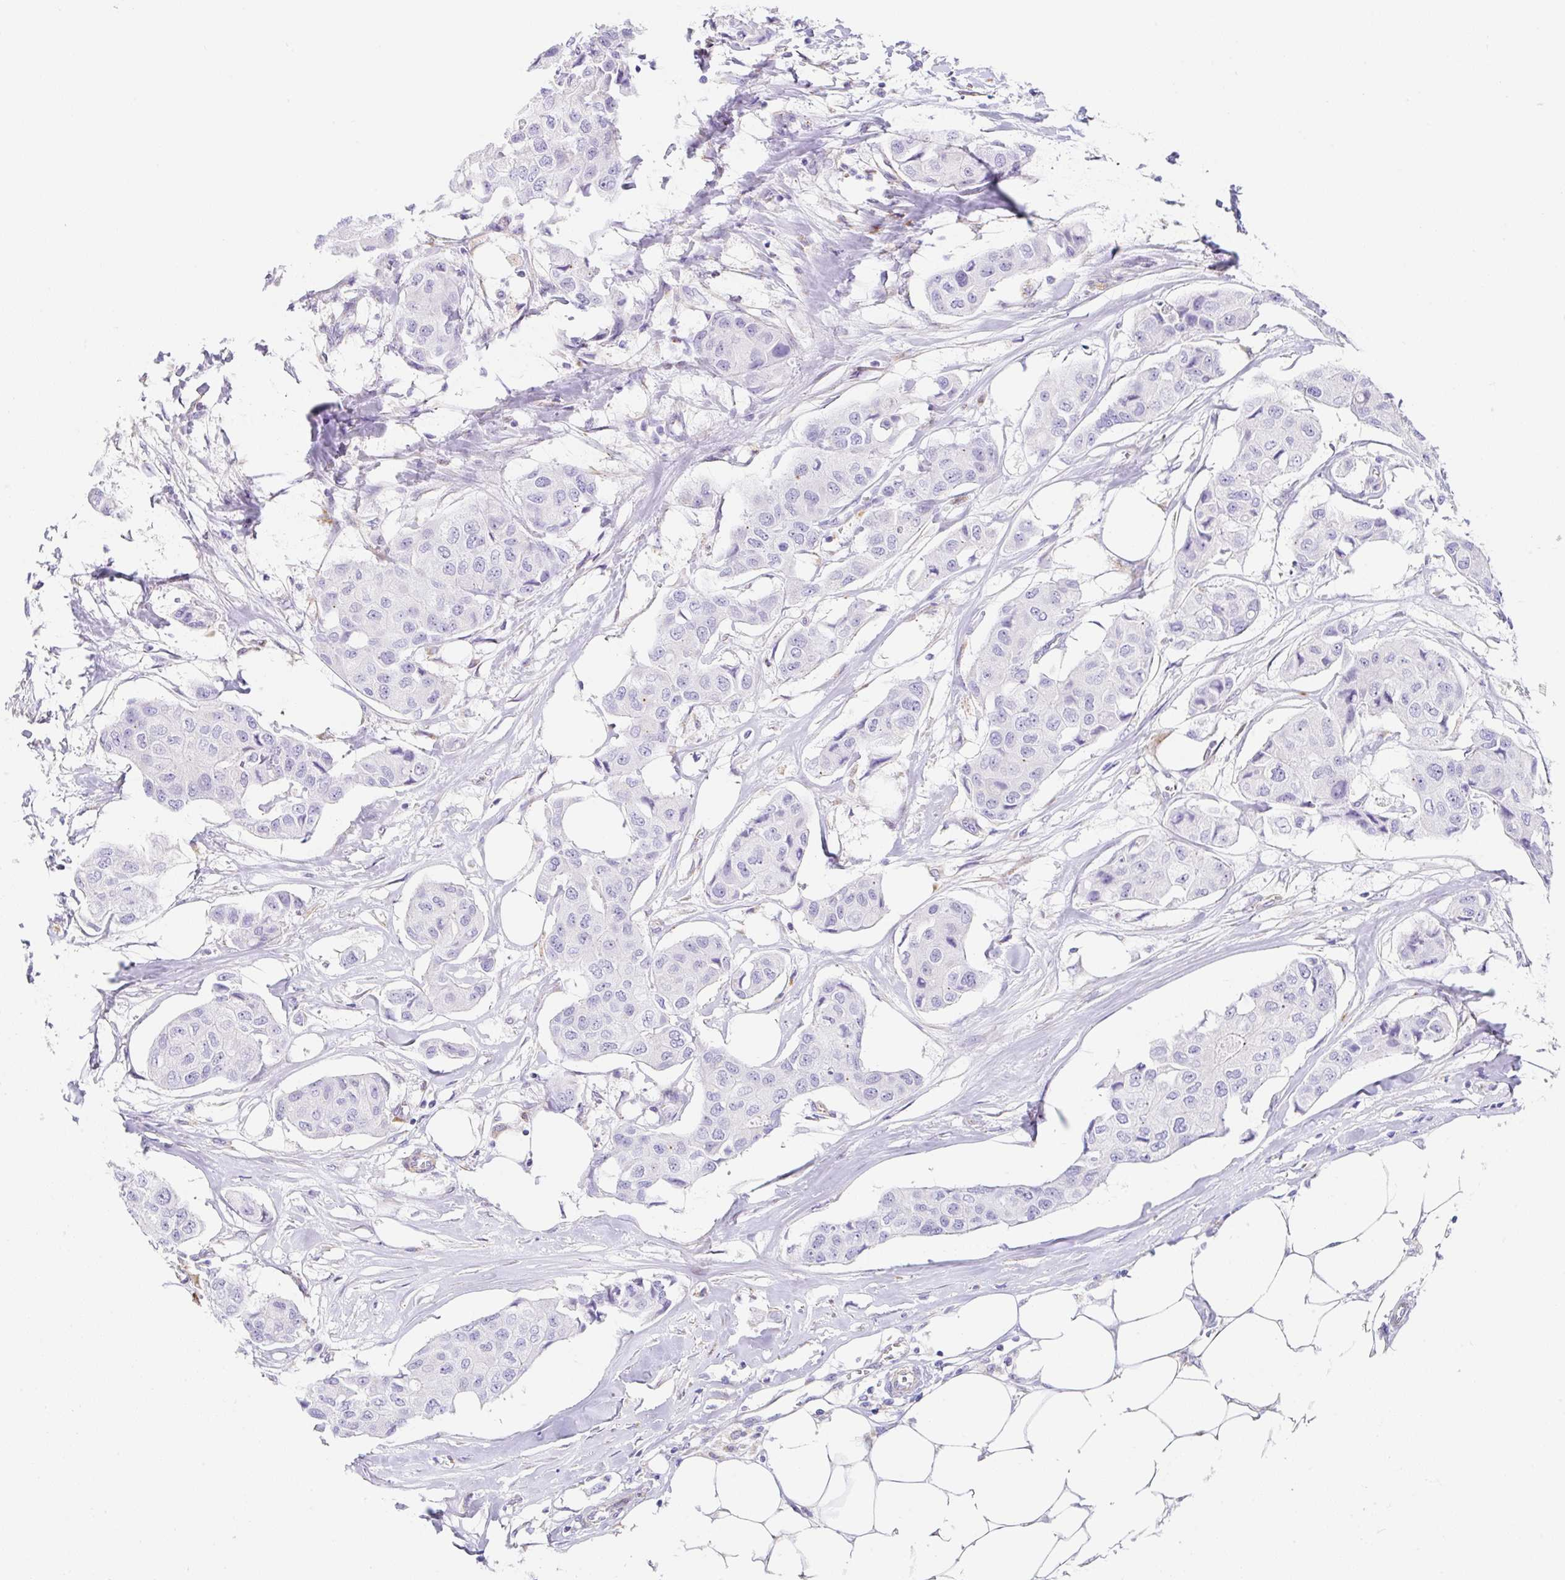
{"staining": {"intensity": "negative", "quantity": "none", "location": "none"}, "tissue": "breast cancer", "cell_type": "Tumor cells", "image_type": "cancer", "snomed": [{"axis": "morphology", "description": "Duct carcinoma"}, {"axis": "topography", "description": "Breast"}, {"axis": "topography", "description": "Lymph node"}], "caption": "Tumor cells show no significant positivity in breast cancer (infiltrating ductal carcinoma). (Stains: DAB immunohistochemistry (IHC) with hematoxylin counter stain, Microscopy: brightfield microscopy at high magnification).", "gene": "DKK4", "patient": {"sex": "female", "age": 80}}